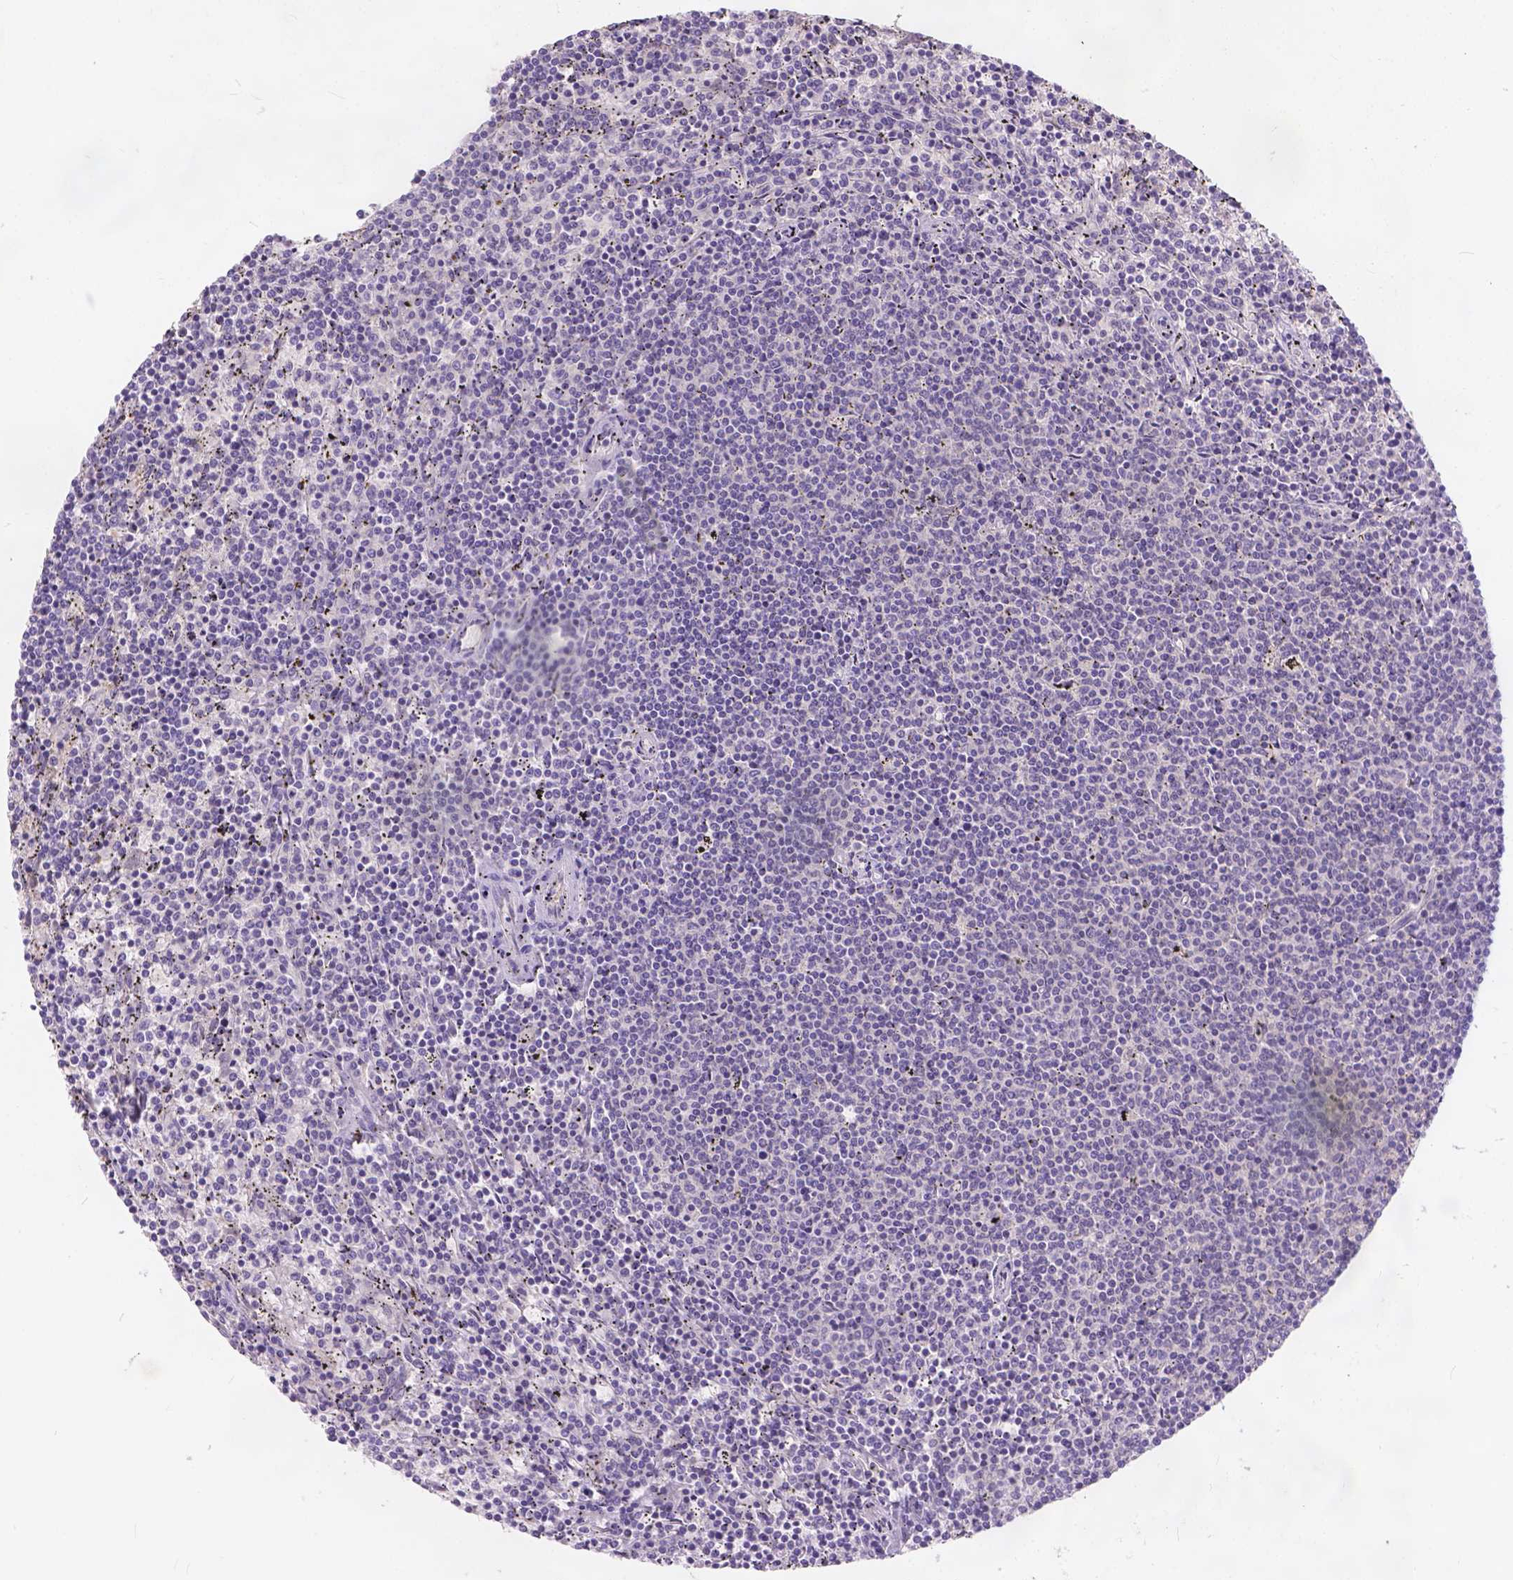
{"staining": {"intensity": "negative", "quantity": "none", "location": "none"}, "tissue": "lymphoma", "cell_type": "Tumor cells", "image_type": "cancer", "snomed": [{"axis": "morphology", "description": "Malignant lymphoma, non-Hodgkin's type, Low grade"}, {"axis": "topography", "description": "Spleen"}], "caption": "Immunohistochemistry of human lymphoma reveals no expression in tumor cells.", "gene": "PEX11G", "patient": {"sex": "female", "age": 50}}